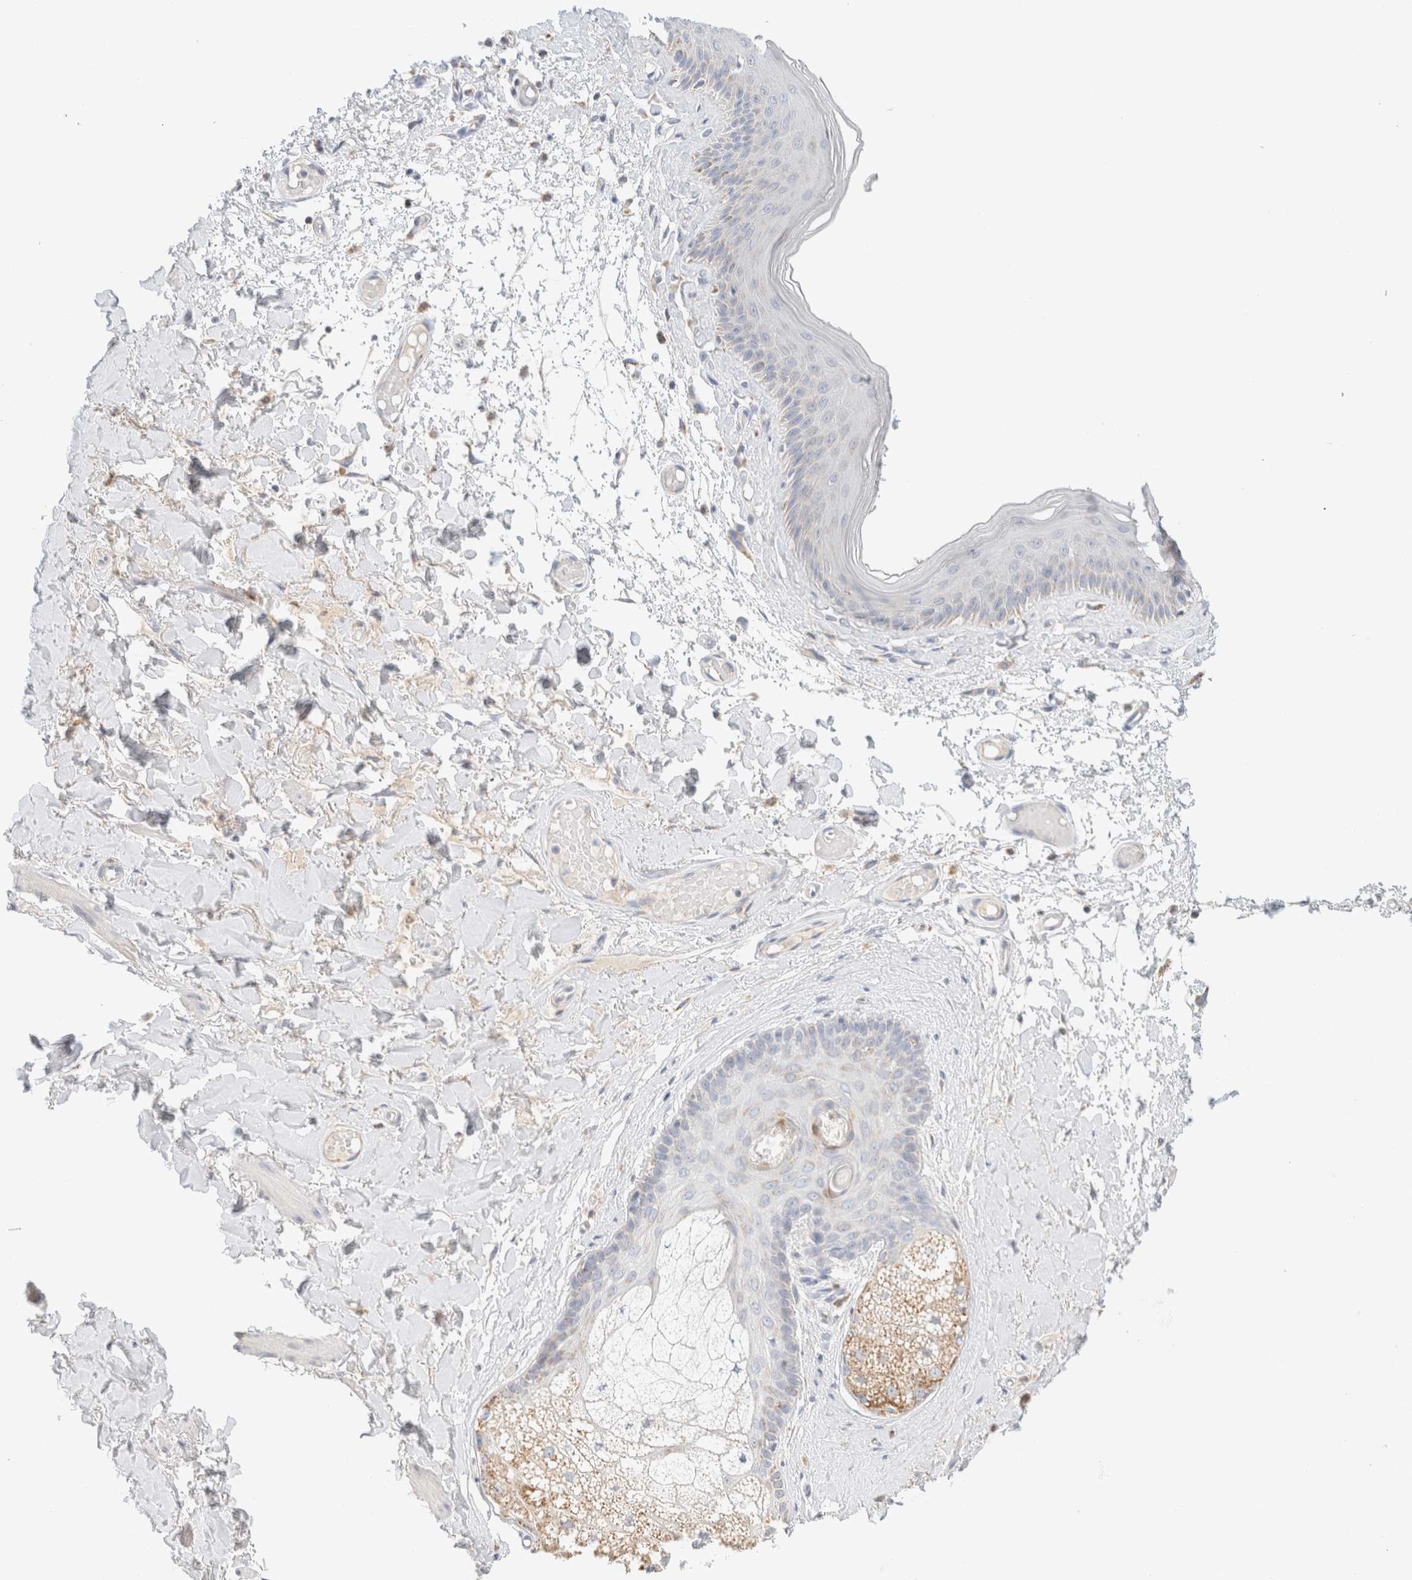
{"staining": {"intensity": "moderate", "quantity": "<25%", "location": "cytoplasmic/membranous"}, "tissue": "skin", "cell_type": "Epidermal cells", "image_type": "normal", "snomed": [{"axis": "morphology", "description": "Normal tissue, NOS"}, {"axis": "topography", "description": "Vulva"}], "caption": "Epidermal cells reveal low levels of moderate cytoplasmic/membranous staining in approximately <25% of cells in normal skin.", "gene": "HDHD3", "patient": {"sex": "female", "age": 73}}